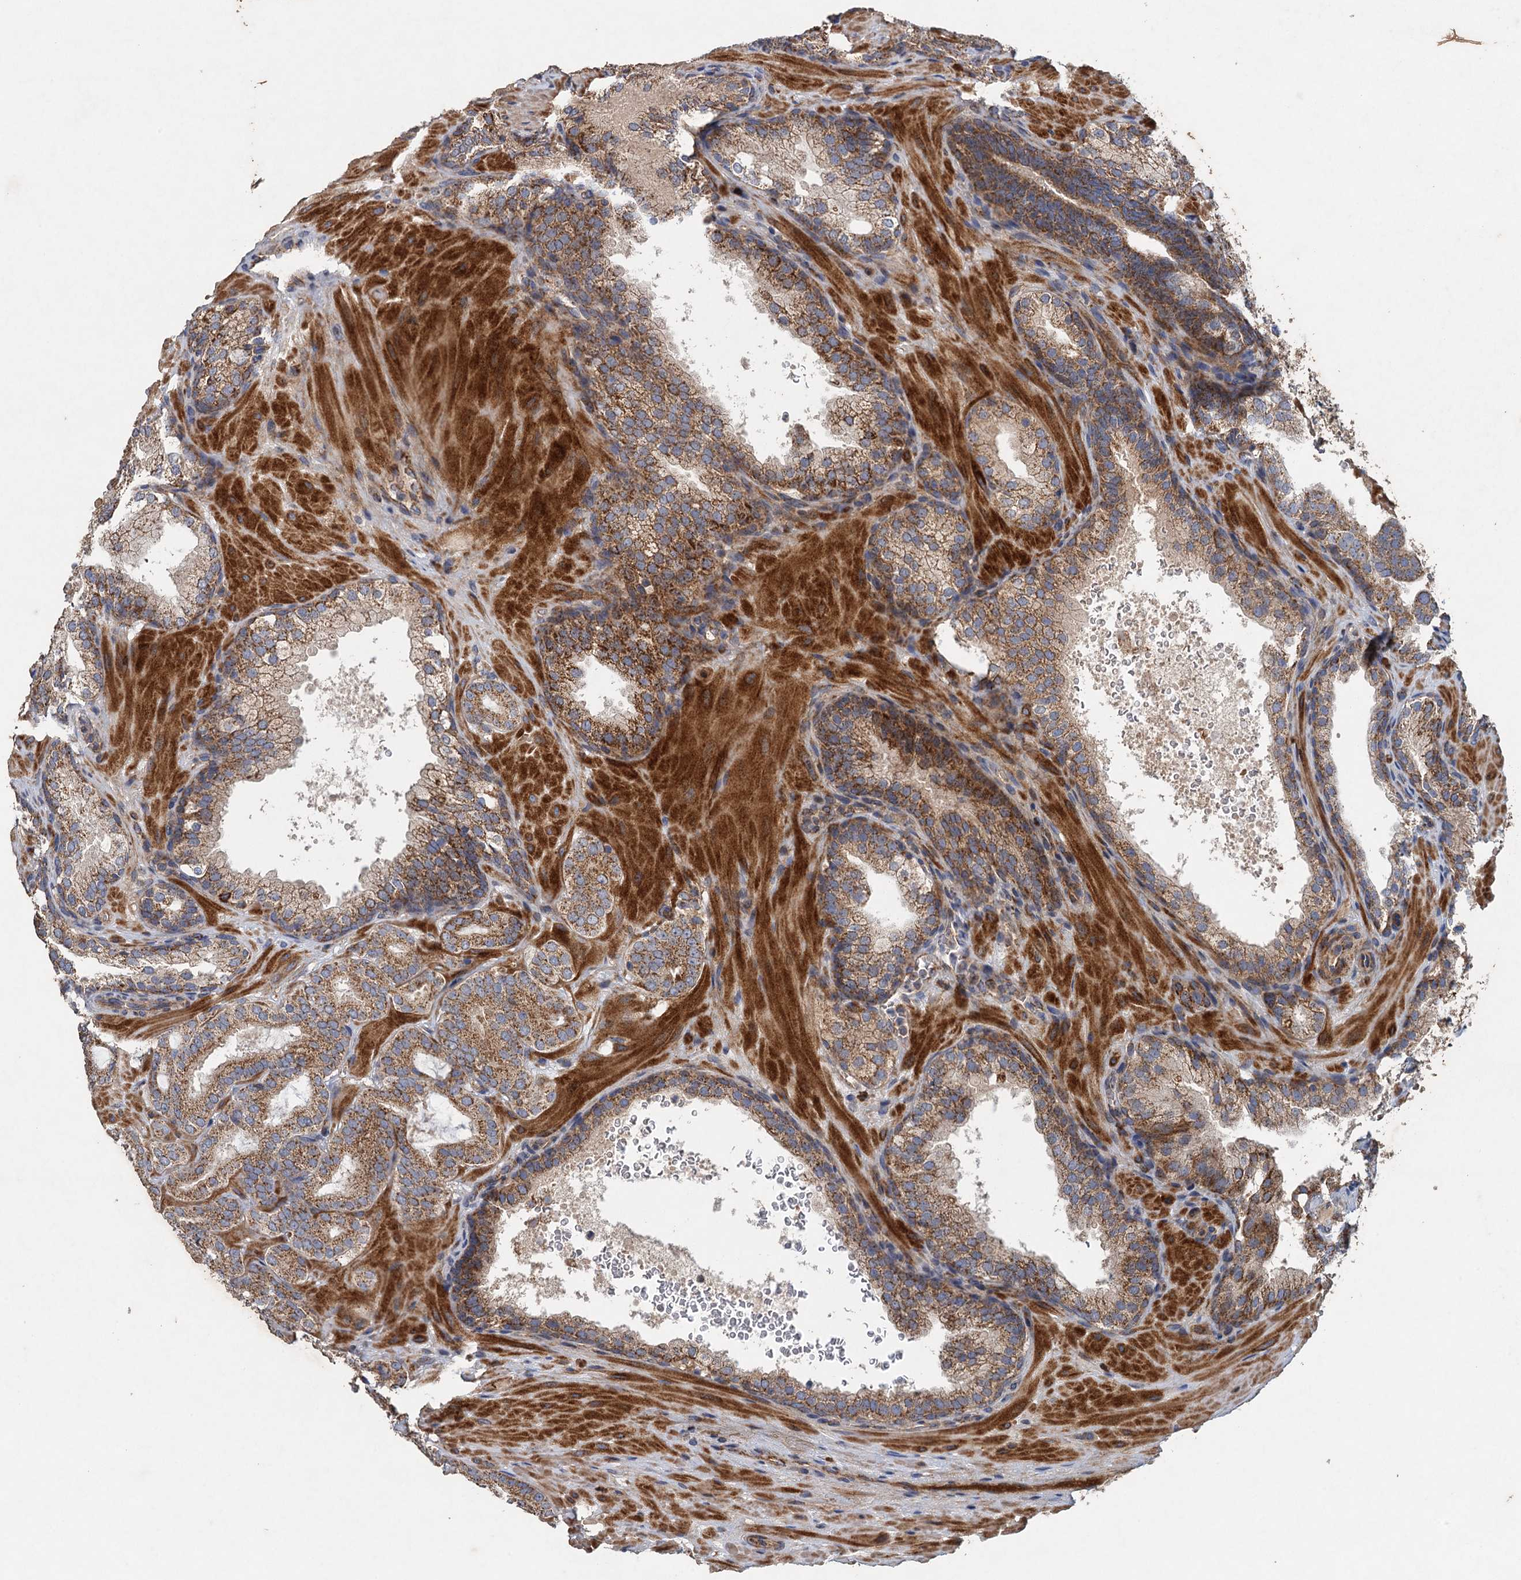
{"staining": {"intensity": "moderate", "quantity": ">75%", "location": "cytoplasmic/membranous"}, "tissue": "prostate cancer", "cell_type": "Tumor cells", "image_type": "cancer", "snomed": [{"axis": "morphology", "description": "Adenocarcinoma, High grade"}, {"axis": "topography", "description": "Prostate"}], "caption": "The photomicrograph exhibits a brown stain indicating the presence of a protein in the cytoplasmic/membranous of tumor cells in prostate cancer (adenocarcinoma (high-grade)).", "gene": "BCS1L", "patient": {"sex": "male", "age": 60}}